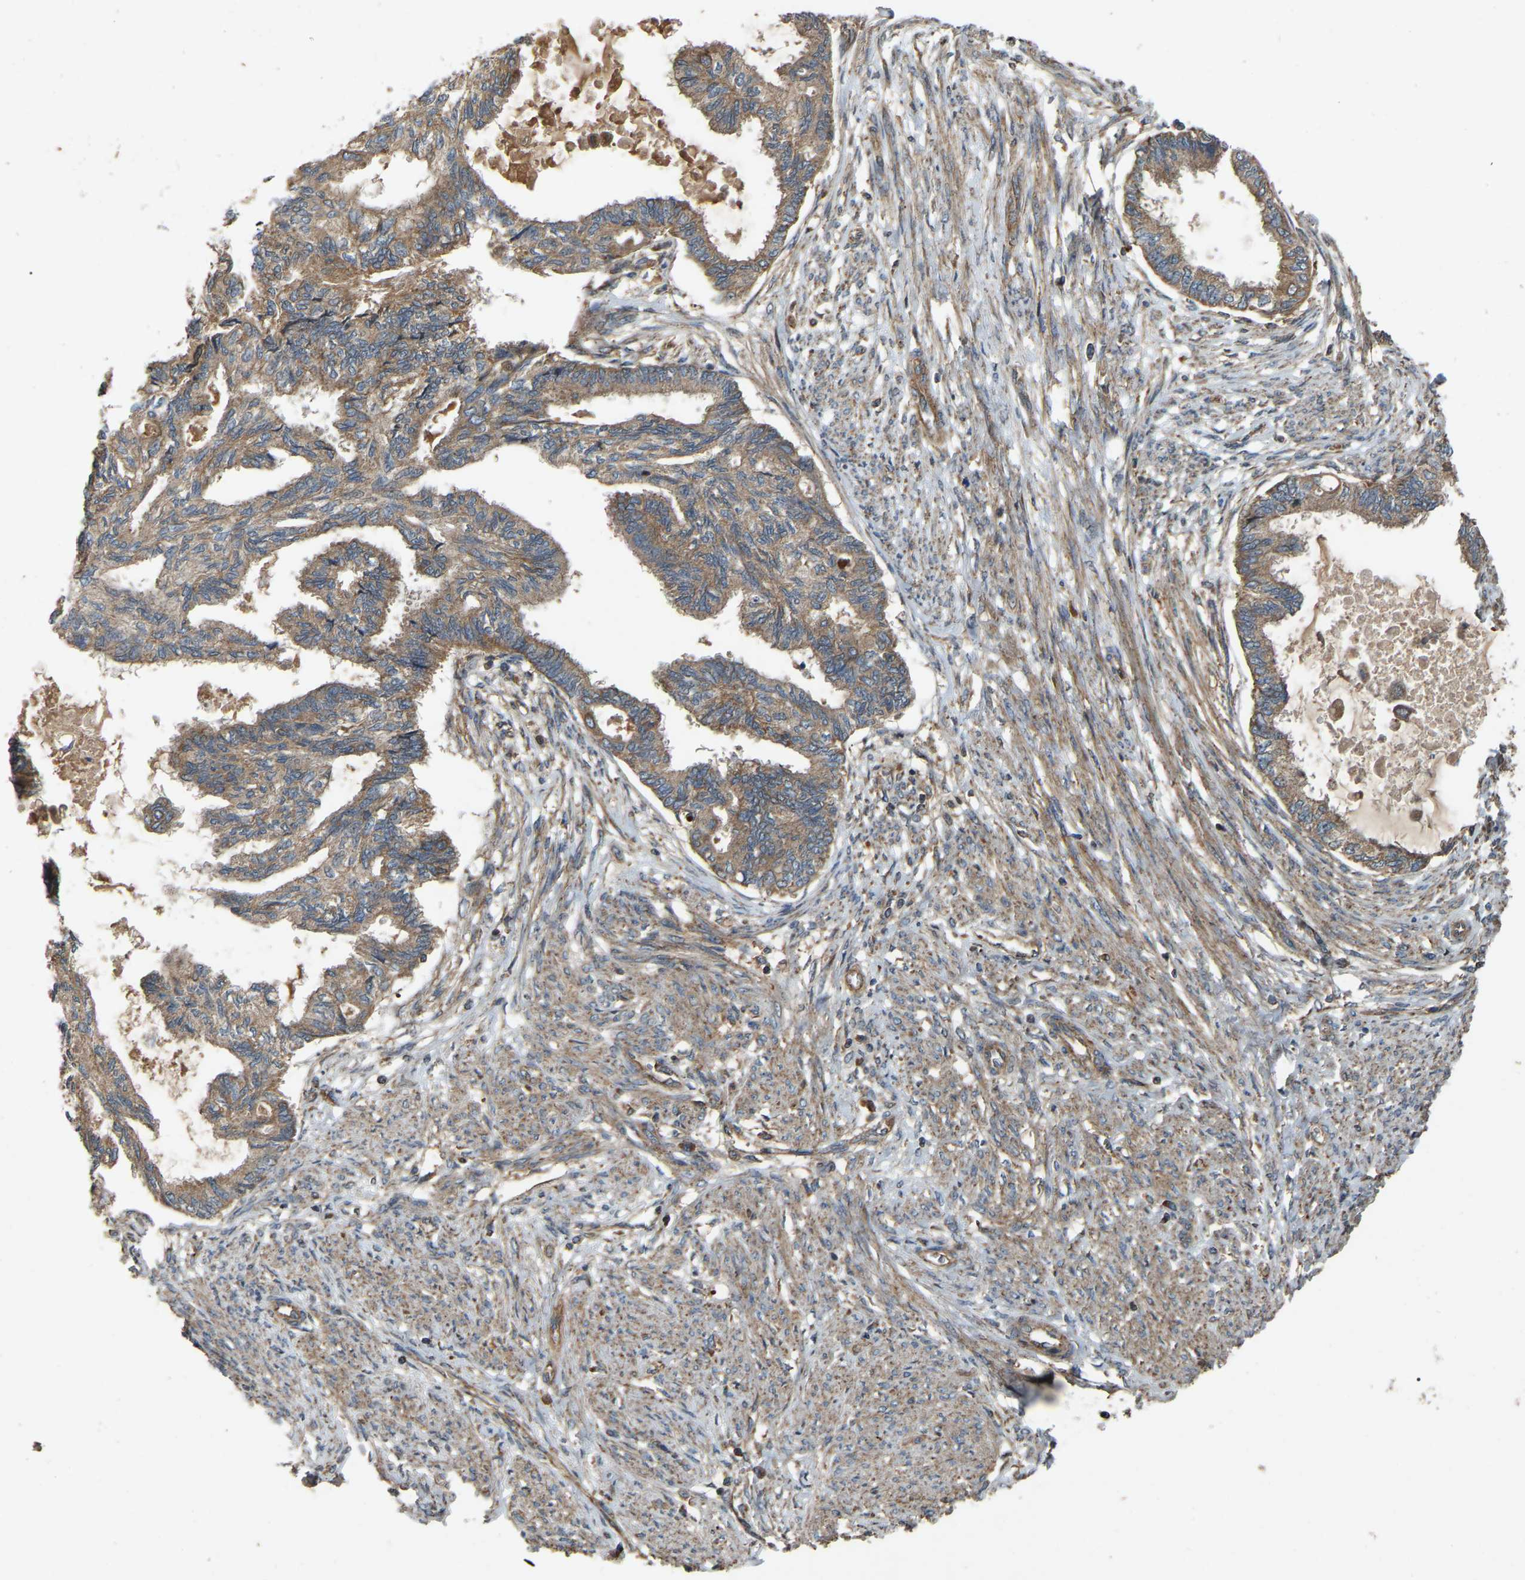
{"staining": {"intensity": "moderate", "quantity": ">75%", "location": "cytoplasmic/membranous"}, "tissue": "cervical cancer", "cell_type": "Tumor cells", "image_type": "cancer", "snomed": [{"axis": "morphology", "description": "Normal tissue, NOS"}, {"axis": "morphology", "description": "Adenocarcinoma, NOS"}, {"axis": "topography", "description": "Cervix"}, {"axis": "topography", "description": "Endometrium"}], "caption": "This is an image of IHC staining of cervical cancer (adenocarcinoma), which shows moderate staining in the cytoplasmic/membranous of tumor cells.", "gene": "SAMD9L", "patient": {"sex": "female", "age": 86}}